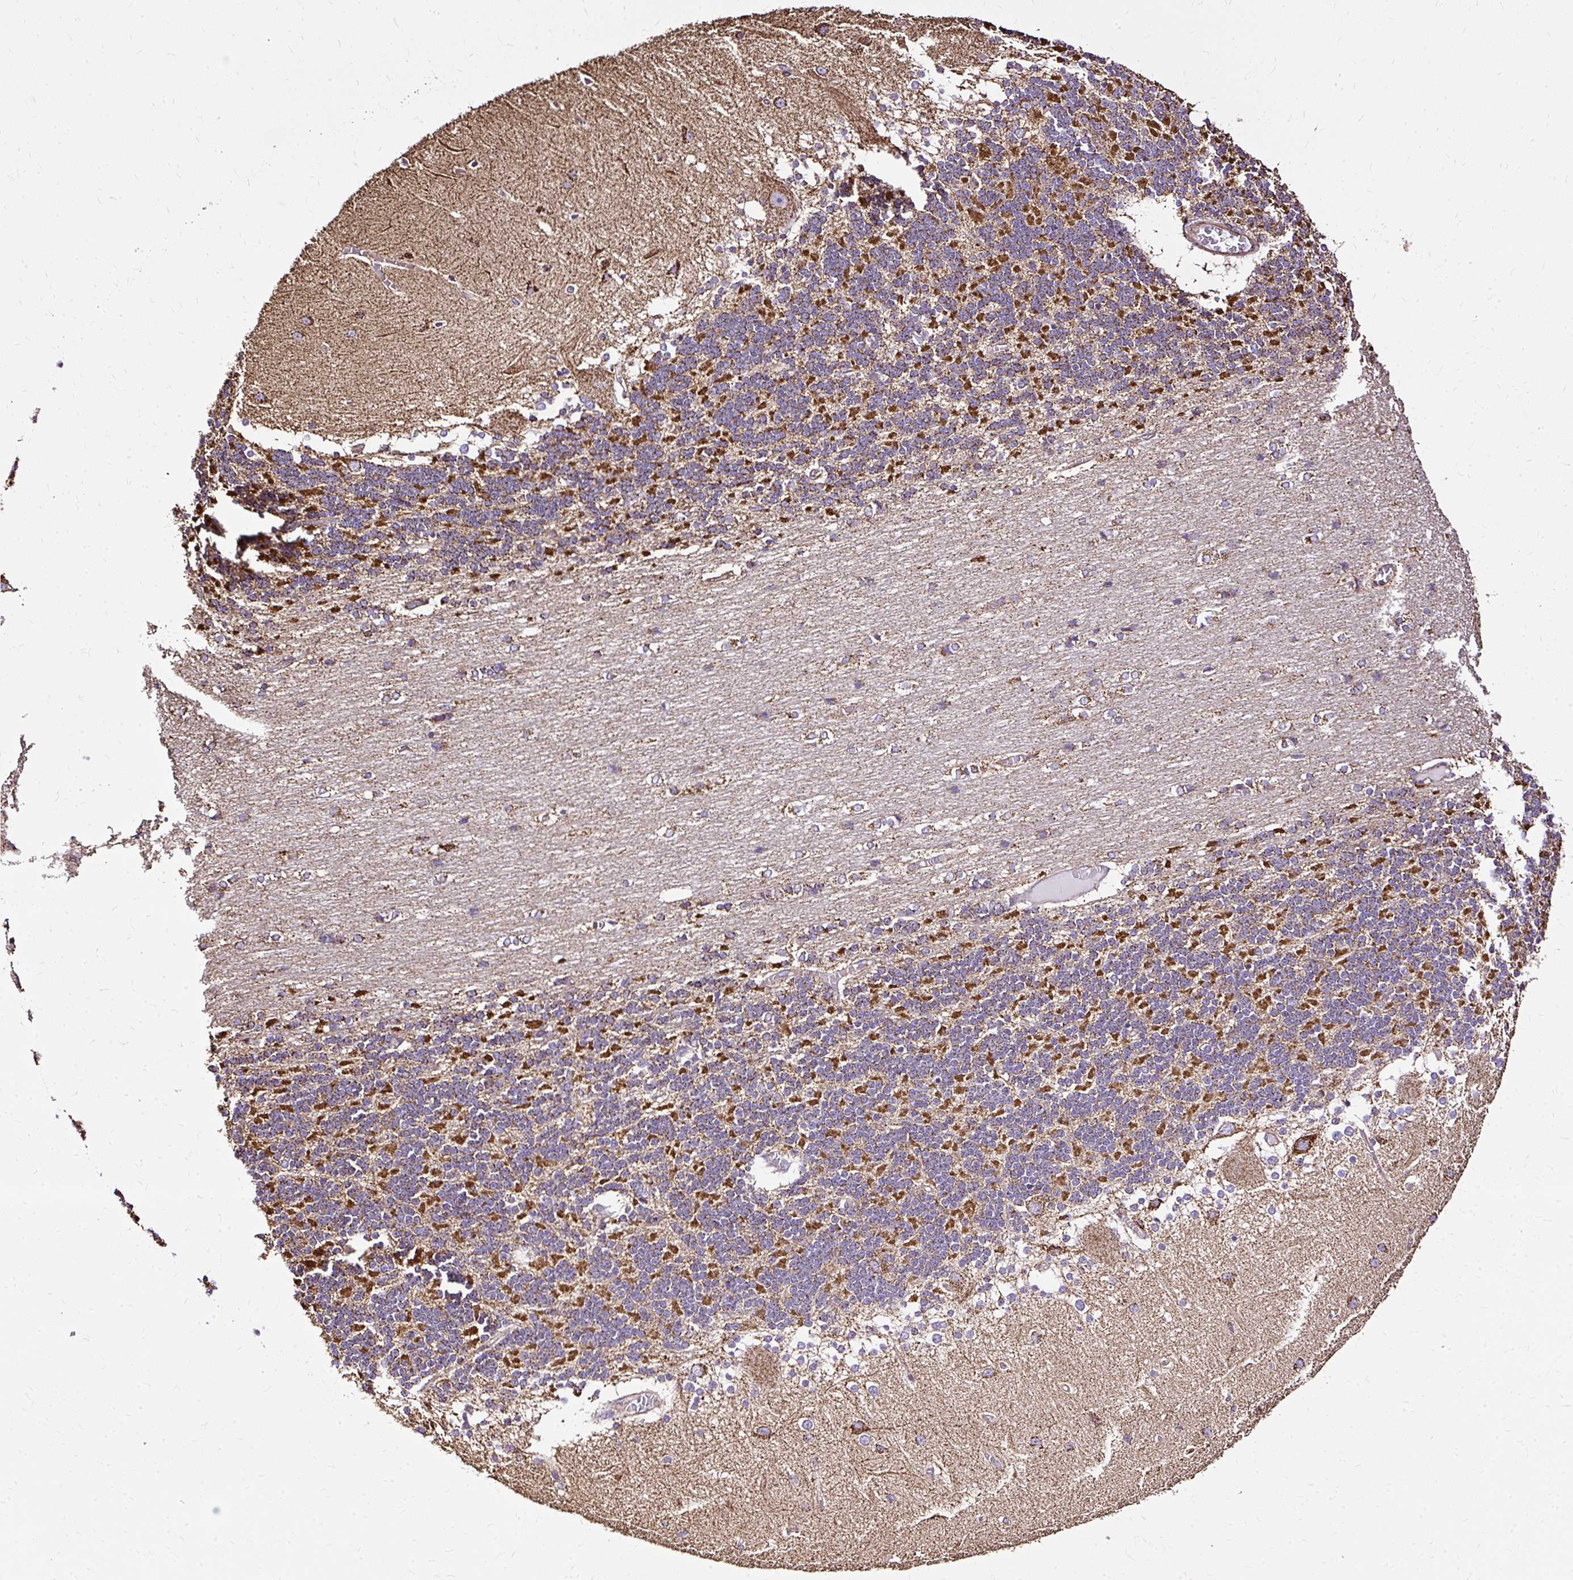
{"staining": {"intensity": "strong", "quantity": "25%-75%", "location": "cytoplasmic/membranous"}, "tissue": "cerebellum", "cell_type": "Cells in granular layer", "image_type": "normal", "snomed": [{"axis": "morphology", "description": "Normal tissue, NOS"}, {"axis": "topography", "description": "Cerebellum"}], "caption": "High-magnification brightfield microscopy of benign cerebellum stained with DAB (brown) and counterstained with hematoxylin (blue). cells in granular layer exhibit strong cytoplasmic/membranous expression is appreciated in about25%-75% of cells.", "gene": "KLHL11", "patient": {"sex": "female", "age": 54}}